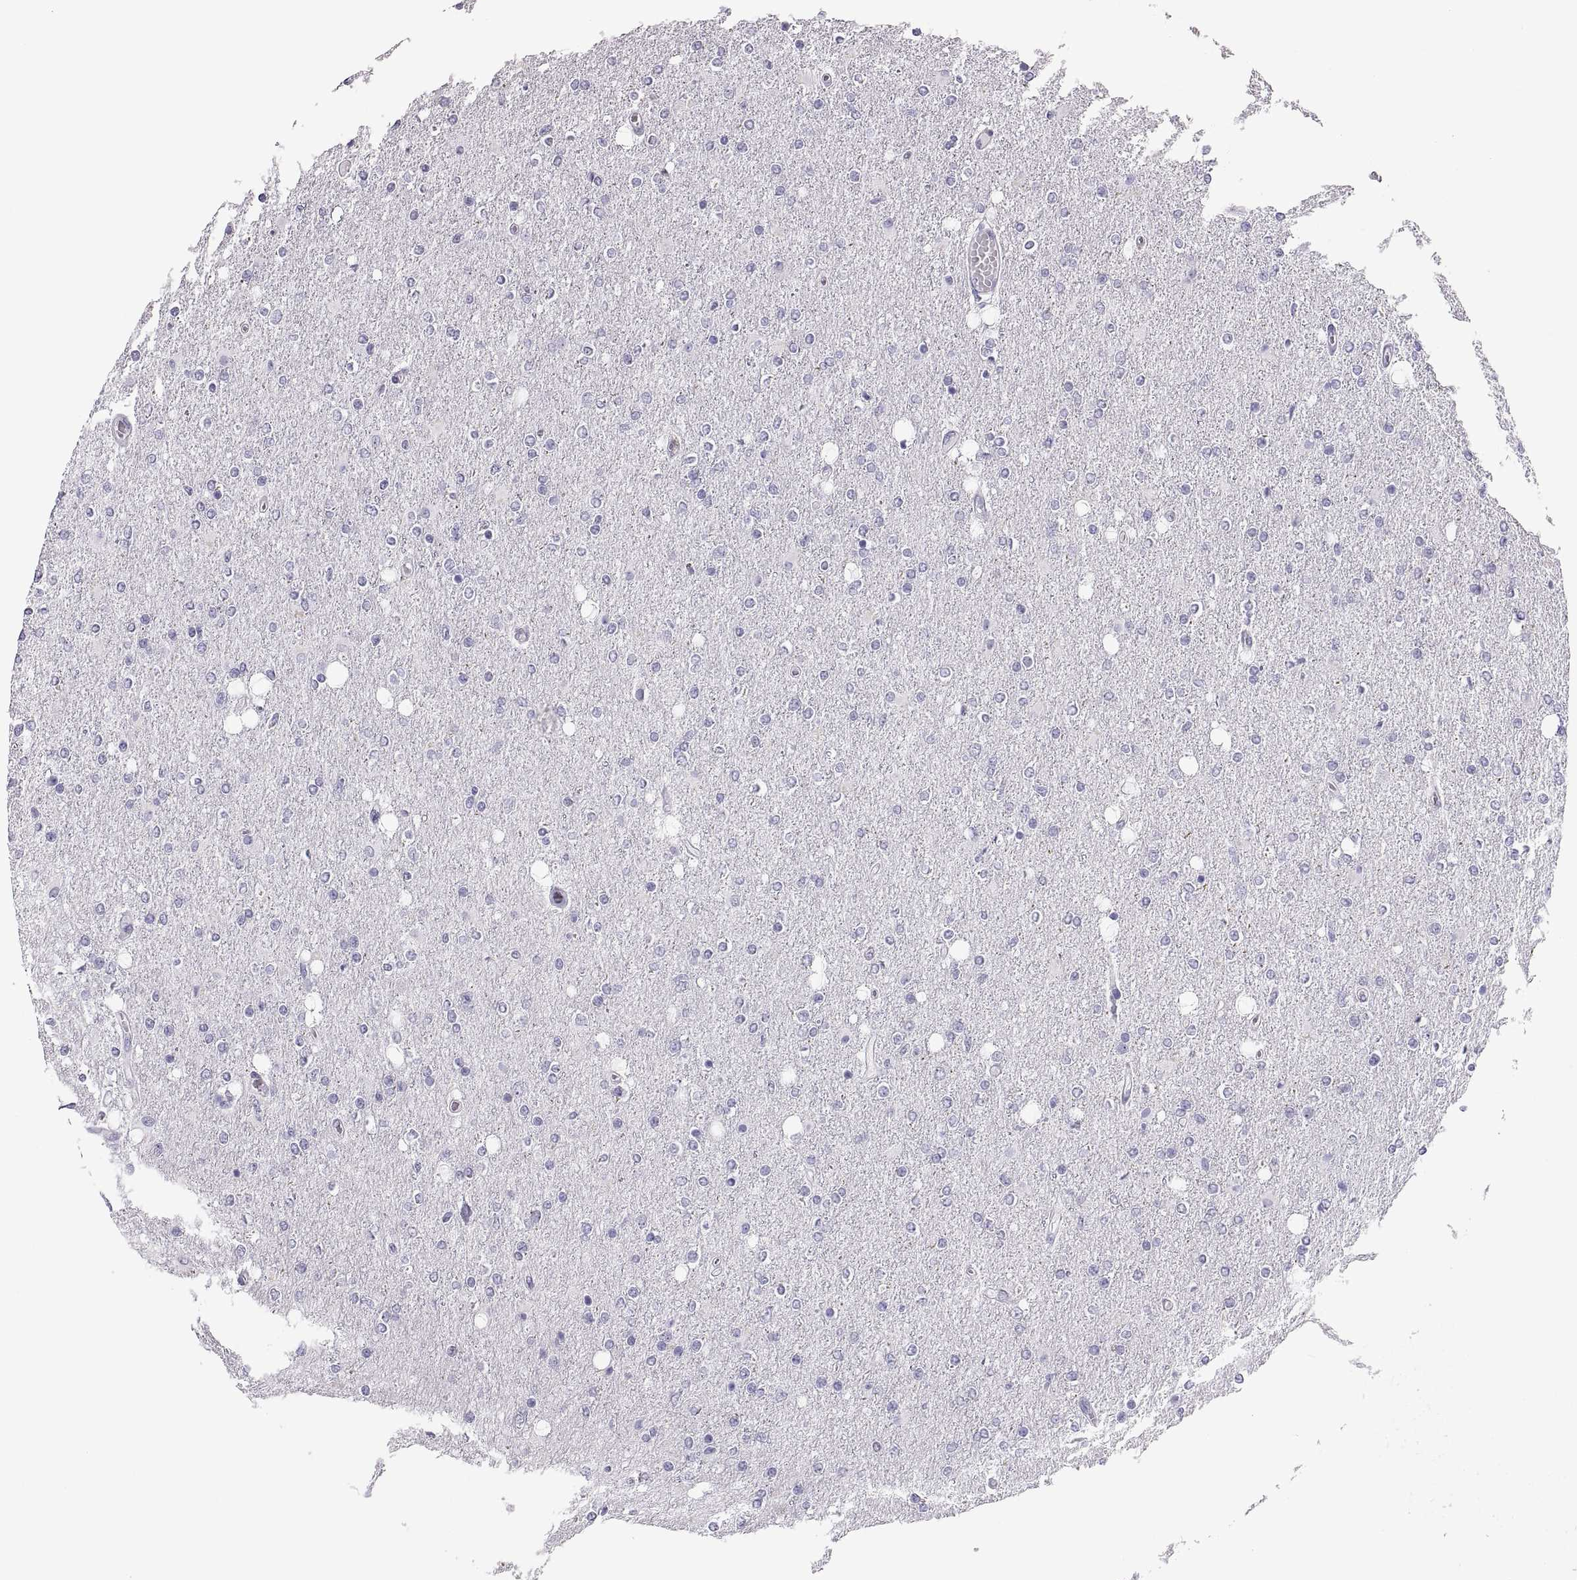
{"staining": {"intensity": "negative", "quantity": "none", "location": "none"}, "tissue": "glioma", "cell_type": "Tumor cells", "image_type": "cancer", "snomed": [{"axis": "morphology", "description": "Glioma, malignant, High grade"}, {"axis": "topography", "description": "Cerebral cortex"}], "caption": "IHC of glioma reveals no positivity in tumor cells.", "gene": "QRICH2", "patient": {"sex": "male", "age": 70}}